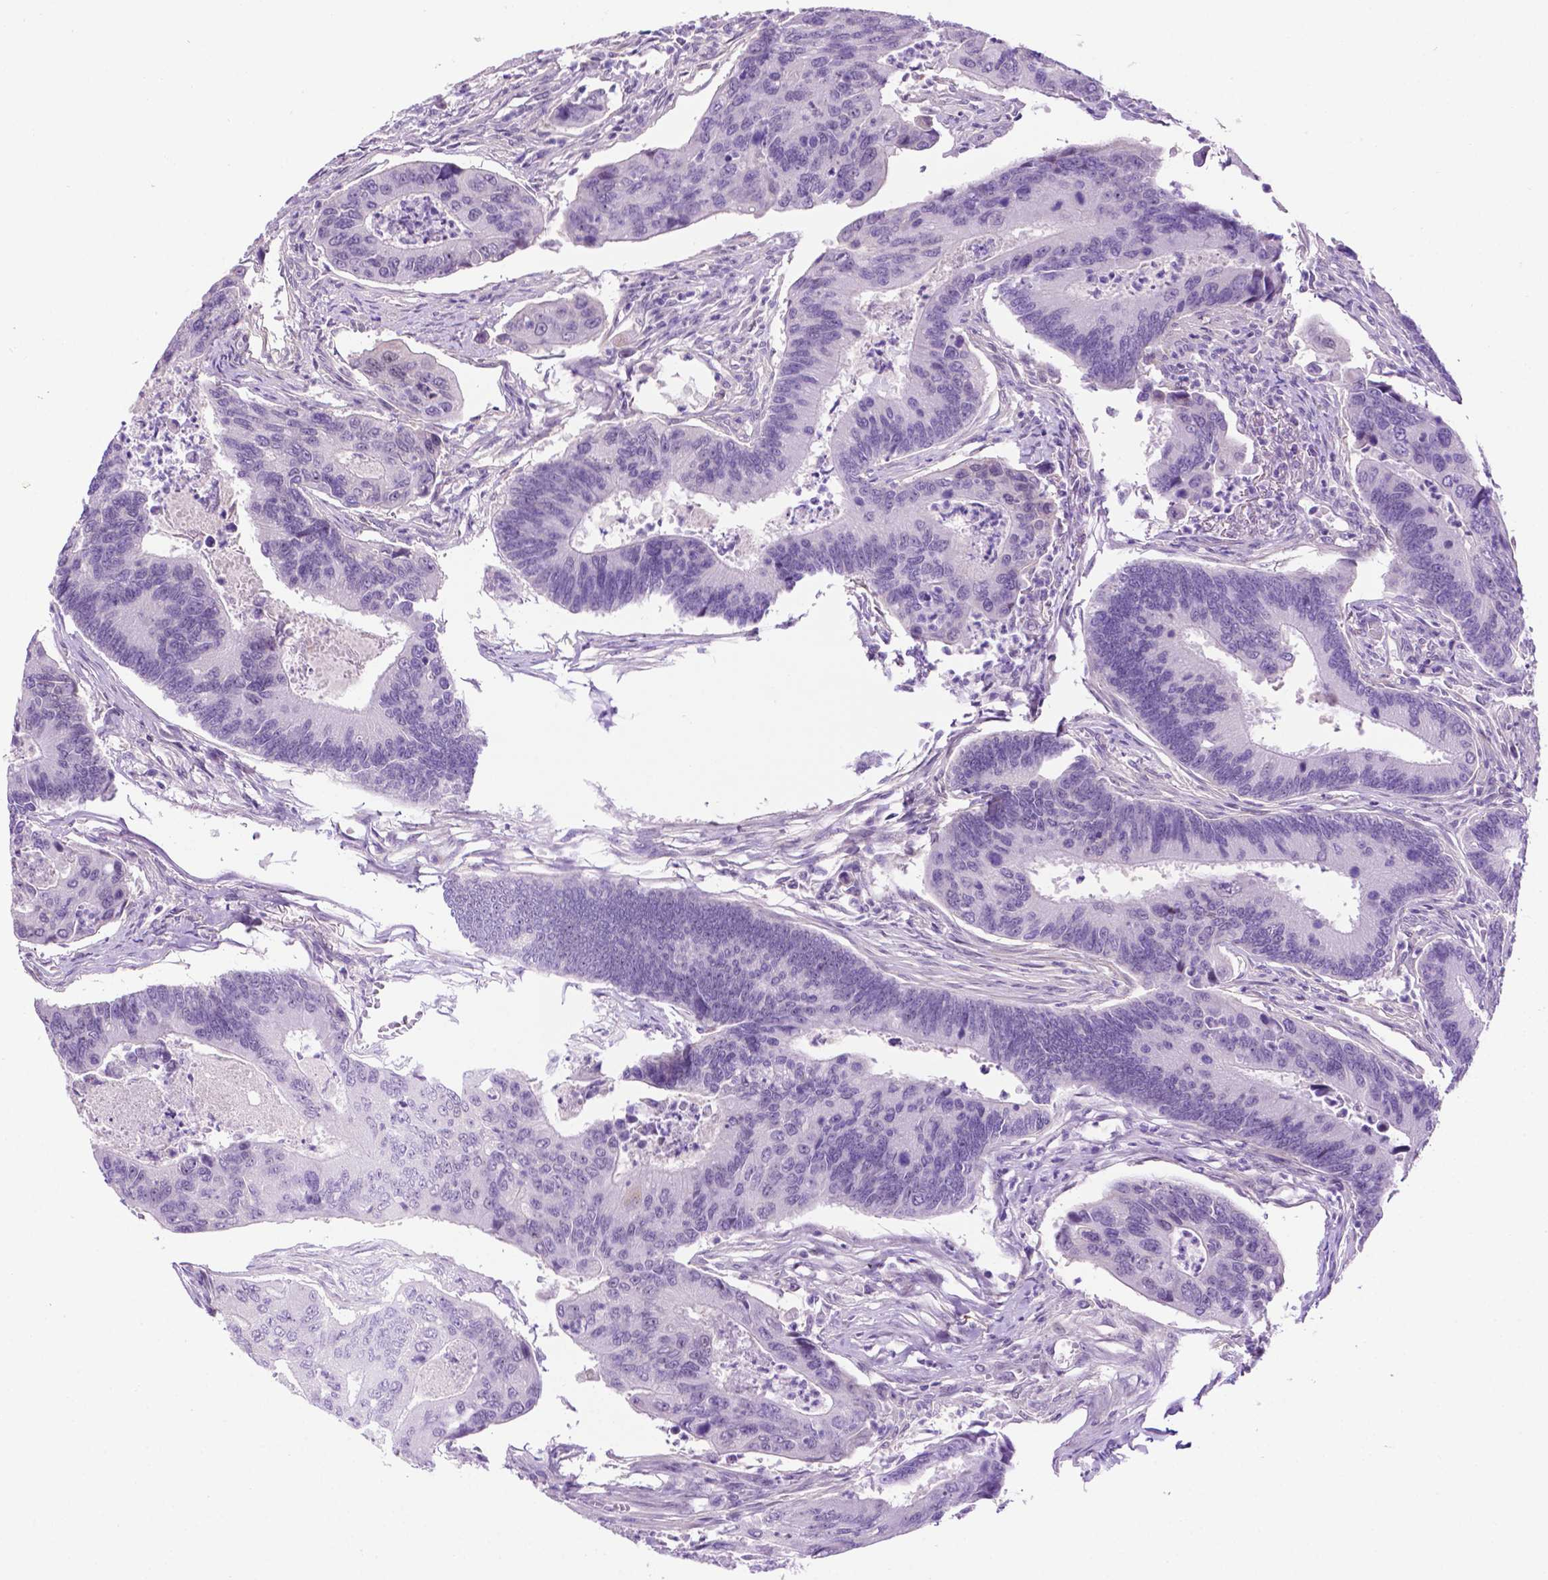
{"staining": {"intensity": "negative", "quantity": "none", "location": "none"}, "tissue": "colorectal cancer", "cell_type": "Tumor cells", "image_type": "cancer", "snomed": [{"axis": "morphology", "description": "Adenocarcinoma, NOS"}, {"axis": "topography", "description": "Colon"}], "caption": "Colorectal cancer (adenocarcinoma) stained for a protein using immunohistochemistry shows no staining tumor cells.", "gene": "TACSTD2", "patient": {"sex": "female", "age": 67}}